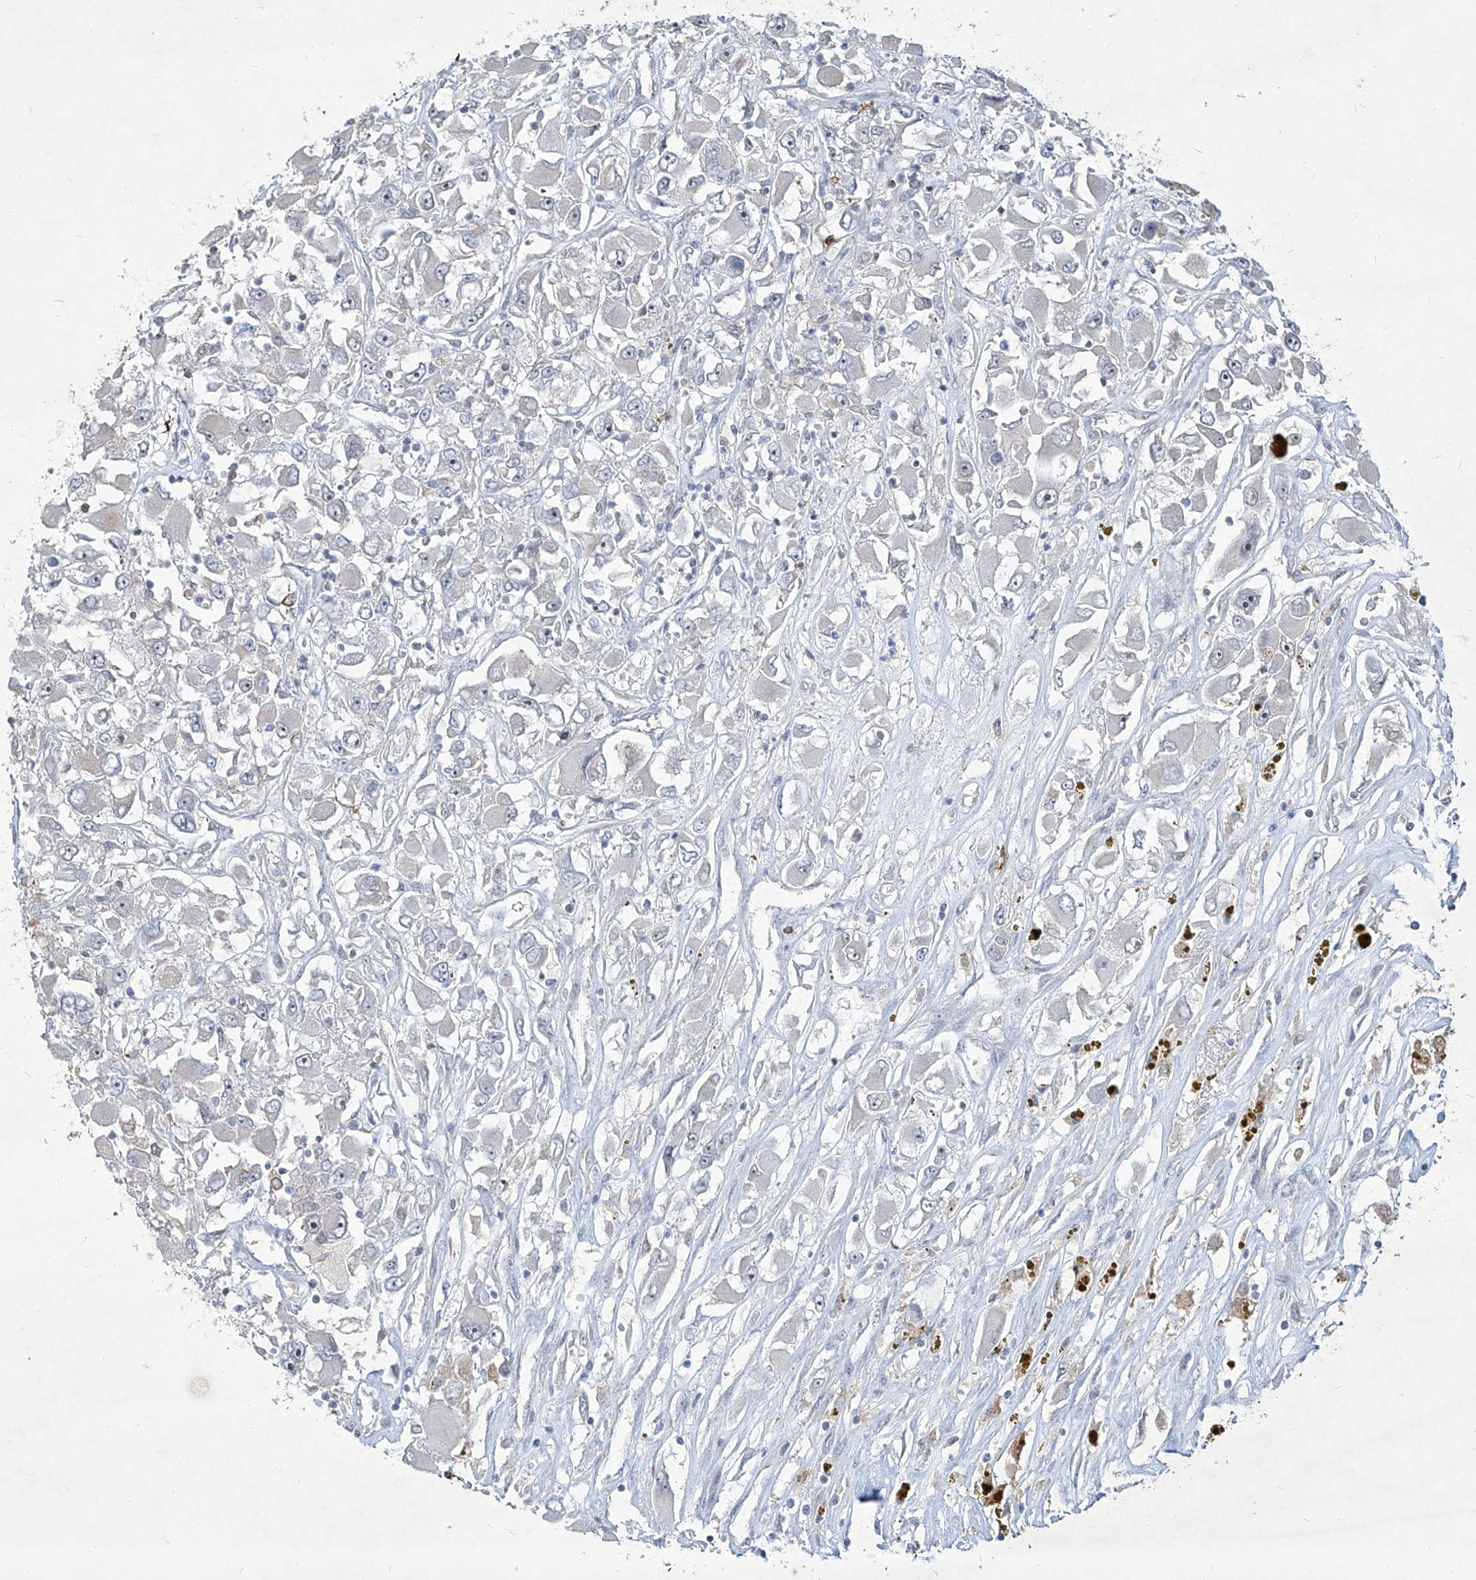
{"staining": {"intensity": "negative", "quantity": "none", "location": "none"}, "tissue": "renal cancer", "cell_type": "Tumor cells", "image_type": "cancer", "snomed": [{"axis": "morphology", "description": "Adenocarcinoma, NOS"}, {"axis": "topography", "description": "Kidney"}], "caption": "High power microscopy image of an immunohistochemistry photomicrograph of renal cancer, revealing no significant positivity in tumor cells.", "gene": "ZBTB48", "patient": {"sex": "female", "age": 52}}